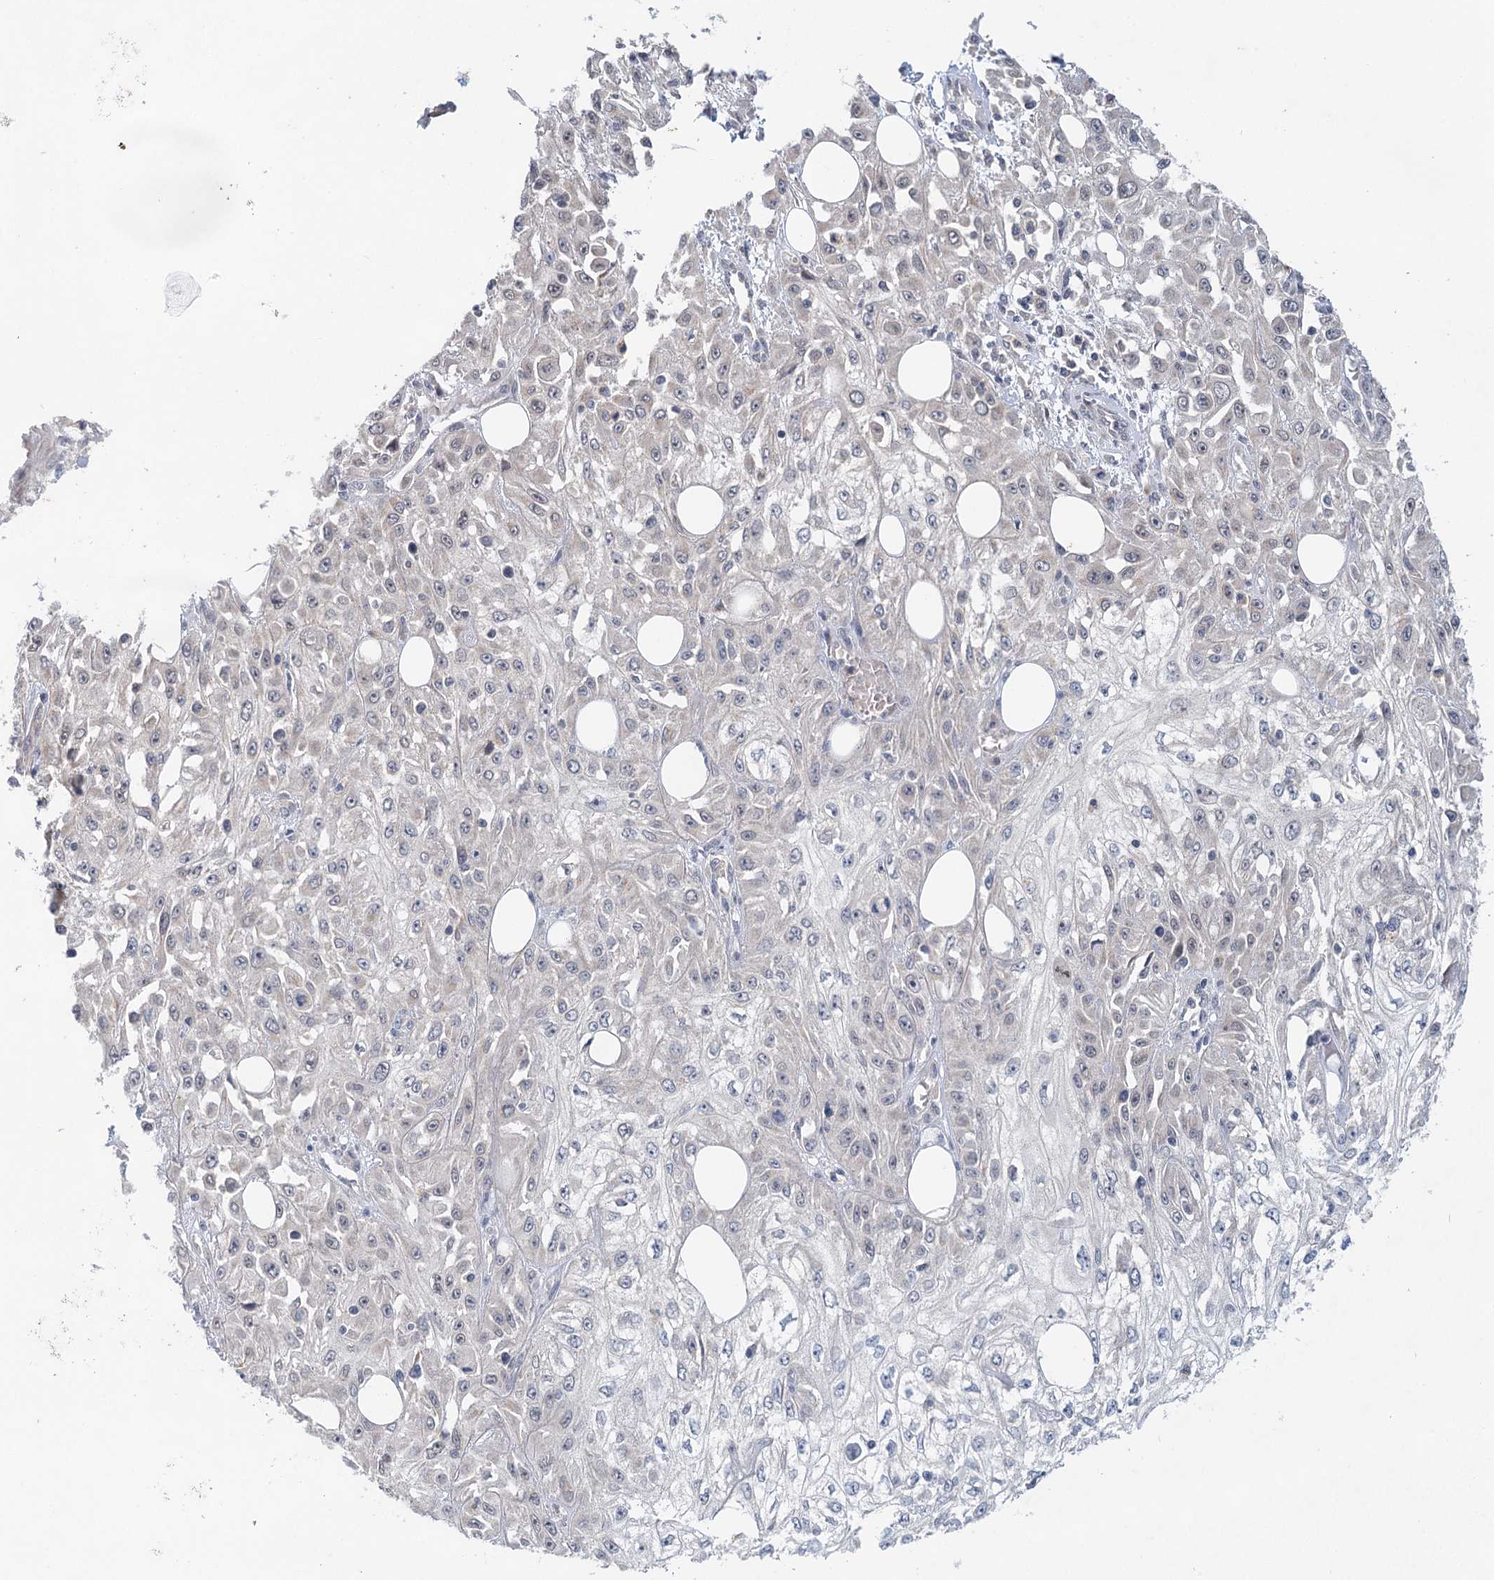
{"staining": {"intensity": "negative", "quantity": "none", "location": "none"}, "tissue": "skin cancer", "cell_type": "Tumor cells", "image_type": "cancer", "snomed": [{"axis": "morphology", "description": "Squamous cell carcinoma, NOS"}, {"axis": "morphology", "description": "Squamous cell carcinoma, metastatic, NOS"}, {"axis": "topography", "description": "Skin"}, {"axis": "topography", "description": "Lymph node"}], "caption": "Human skin cancer stained for a protein using immunohistochemistry (IHC) reveals no expression in tumor cells.", "gene": "BLTP1", "patient": {"sex": "male", "age": 75}}